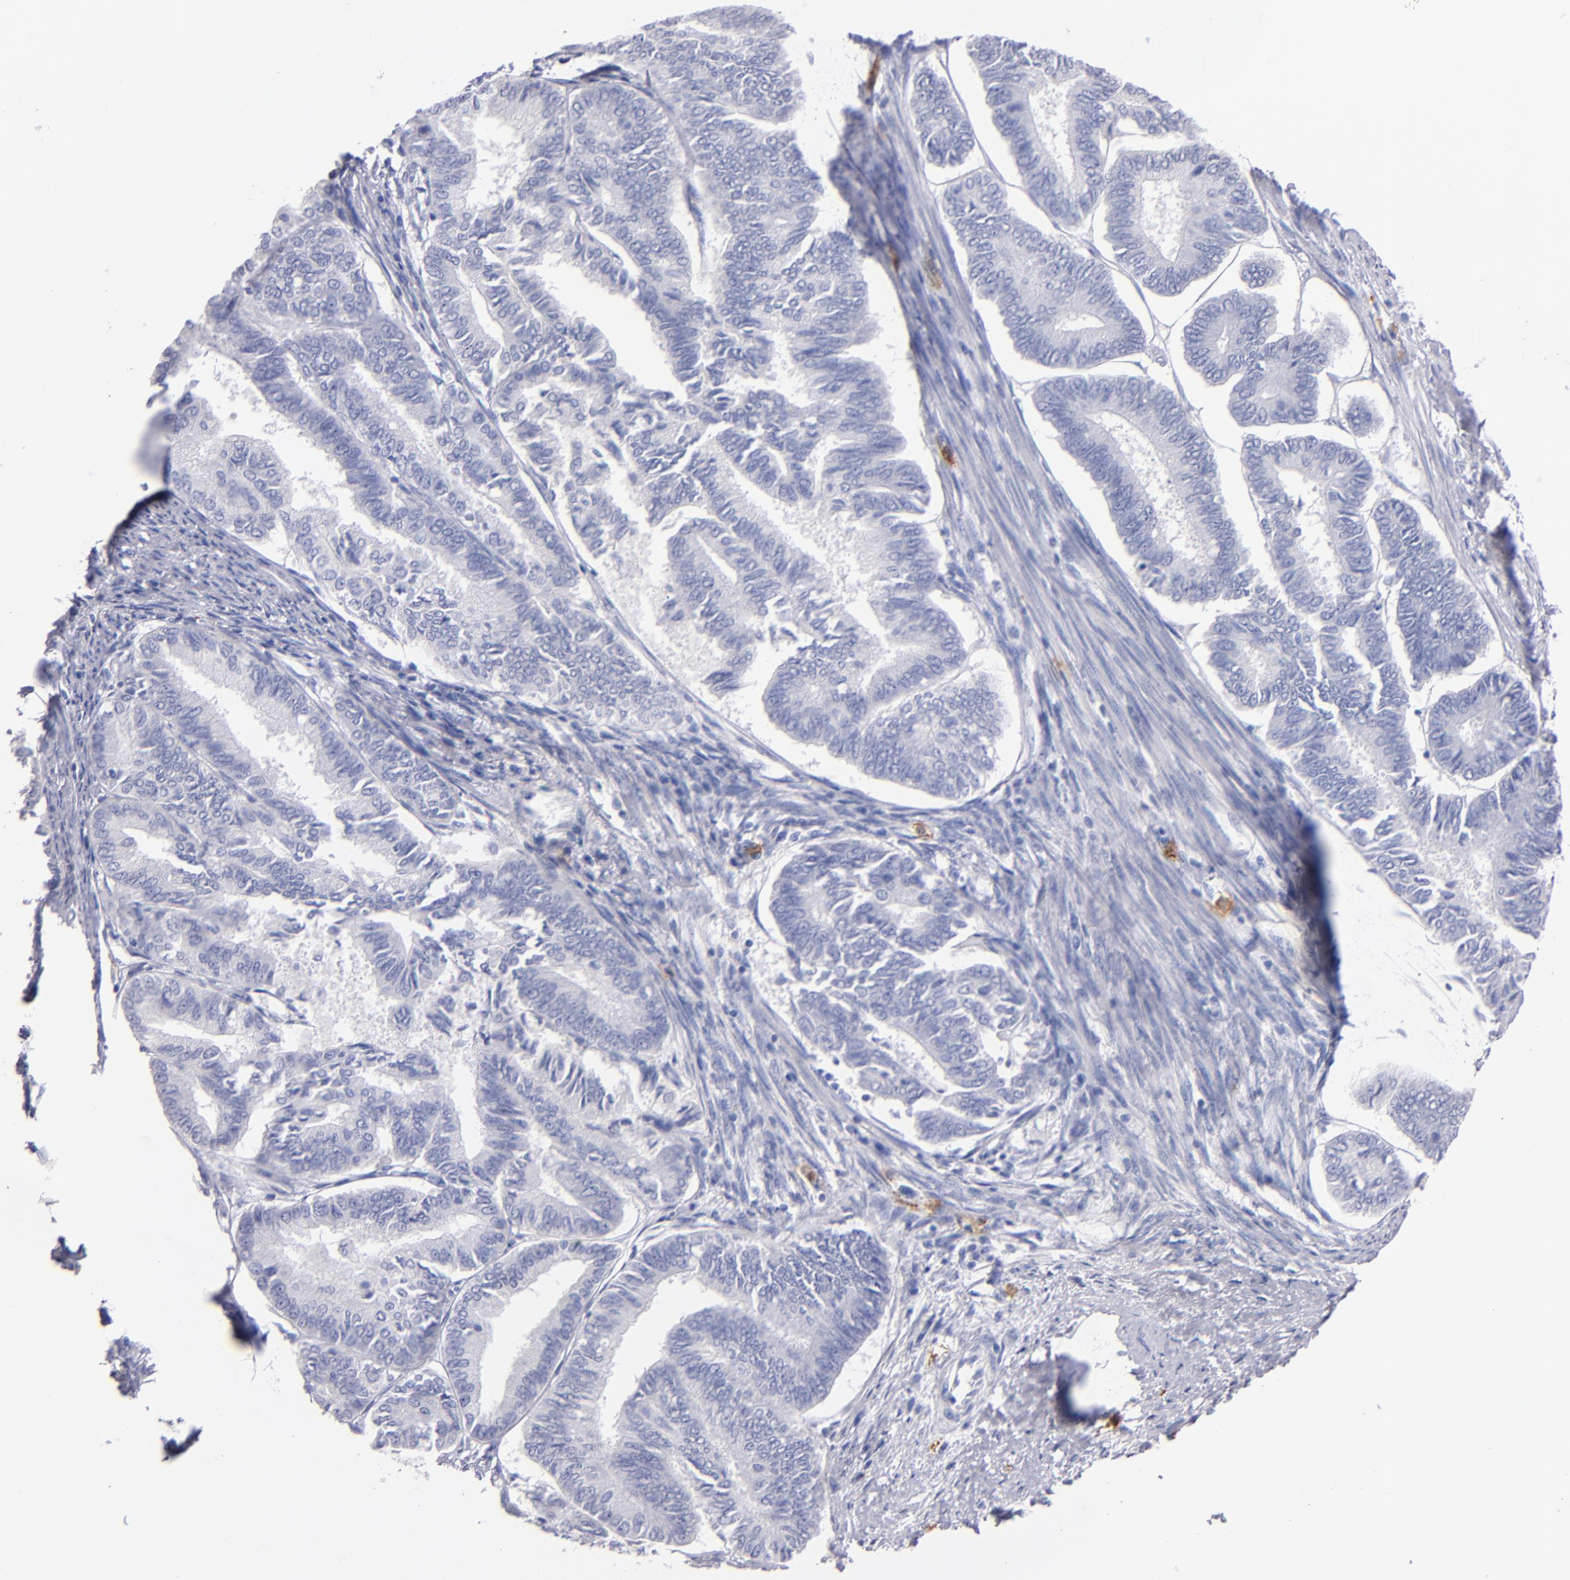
{"staining": {"intensity": "negative", "quantity": "none", "location": "none"}, "tissue": "endometrial cancer", "cell_type": "Tumor cells", "image_type": "cancer", "snomed": [{"axis": "morphology", "description": "Adenocarcinoma, NOS"}, {"axis": "topography", "description": "Endometrium"}], "caption": "Adenocarcinoma (endometrial) was stained to show a protein in brown. There is no significant expression in tumor cells.", "gene": "KIT", "patient": {"sex": "female", "age": 86}}